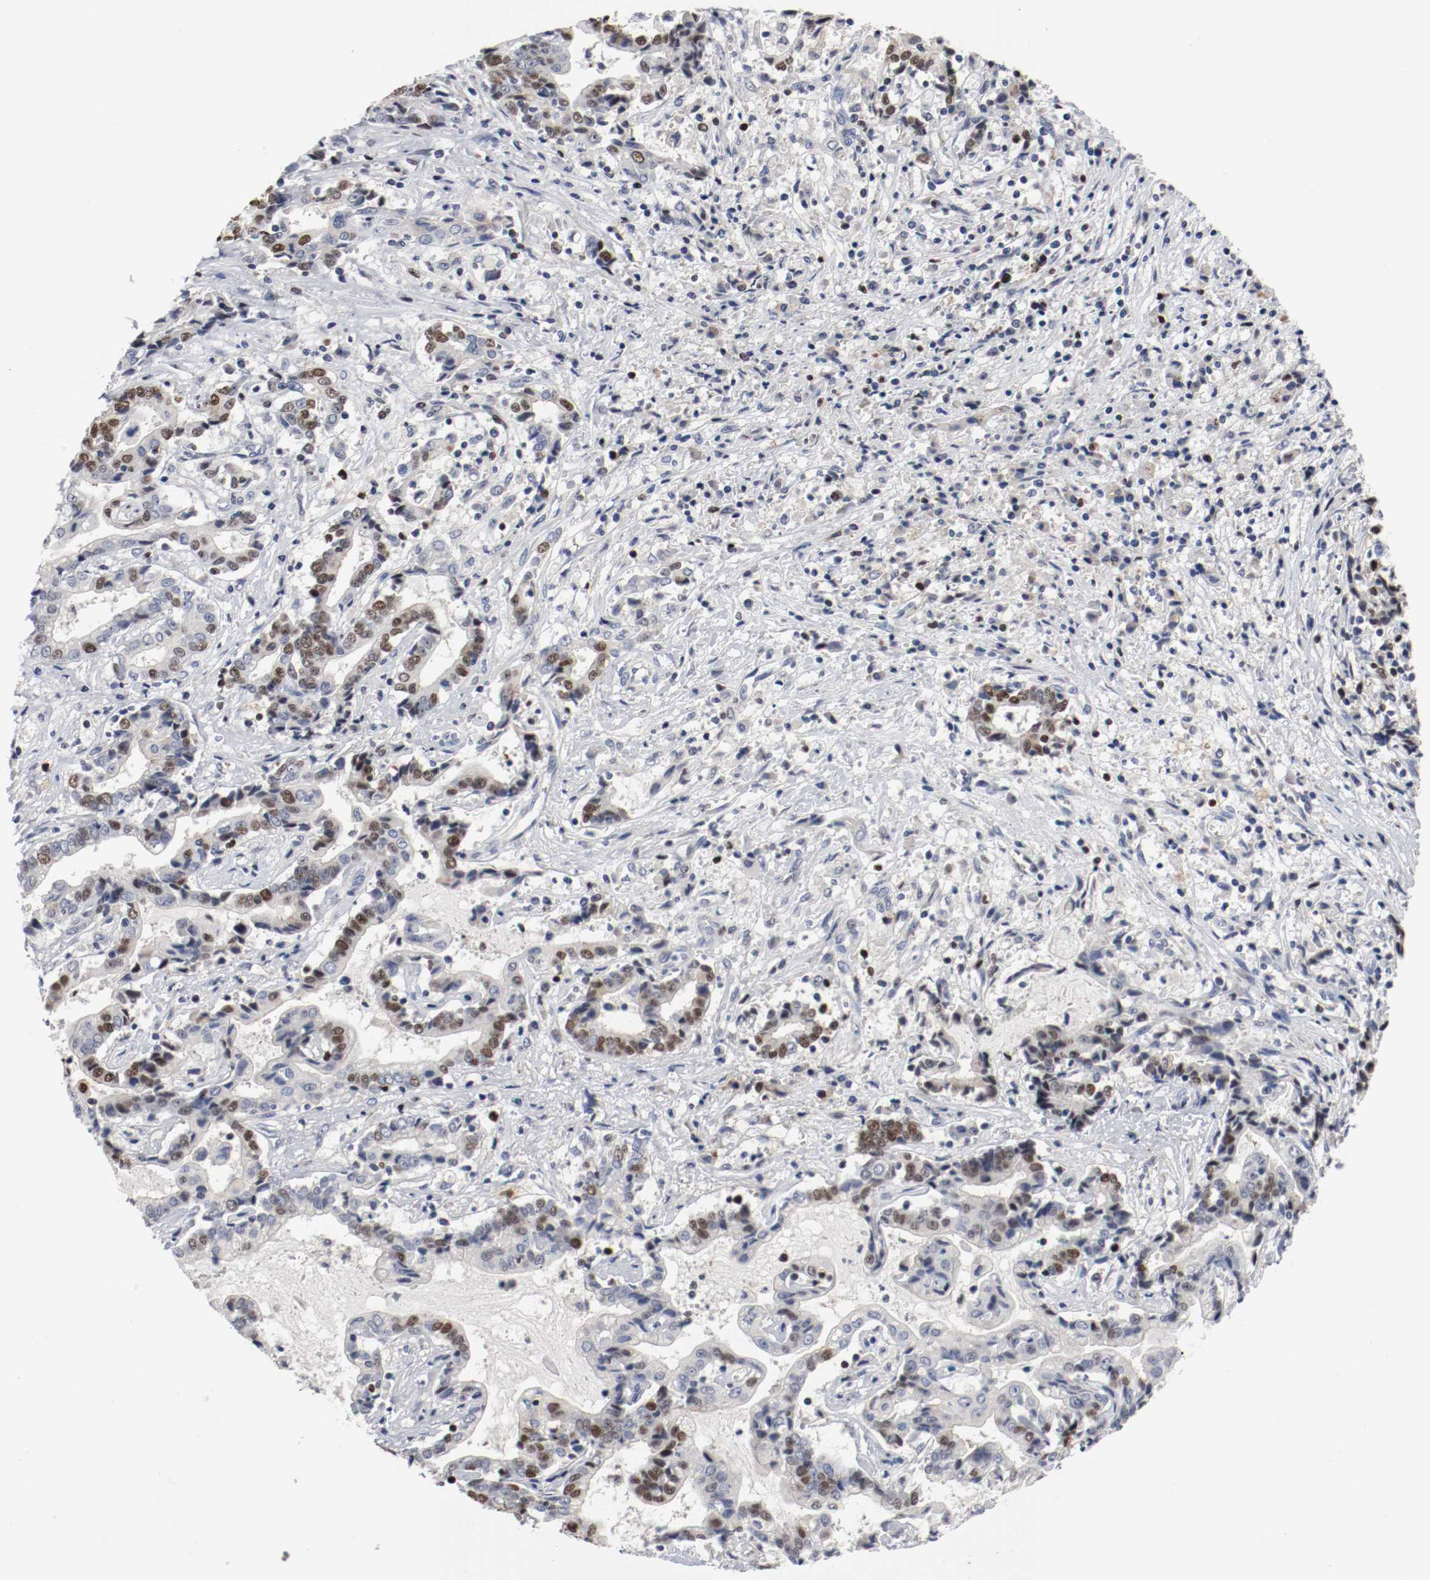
{"staining": {"intensity": "moderate", "quantity": "25%-75%", "location": "nuclear"}, "tissue": "liver cancer", "cell_type": "Tumor cells", "image_type": "cancer", "snomed": [{"axis": "morphology", "description": "Cholangiocarcinoma"}, {"axis": "topography", "description": "Liver"}], "caption": "Liver cancer (cholangiocarcinoma) tissue displays moderate nuclear positivity in about 25%-75% of tumor cells, visualized by immunohistochemistry.", "gene": "MCM6", "patient": {"sex": "male", "age": 57}}